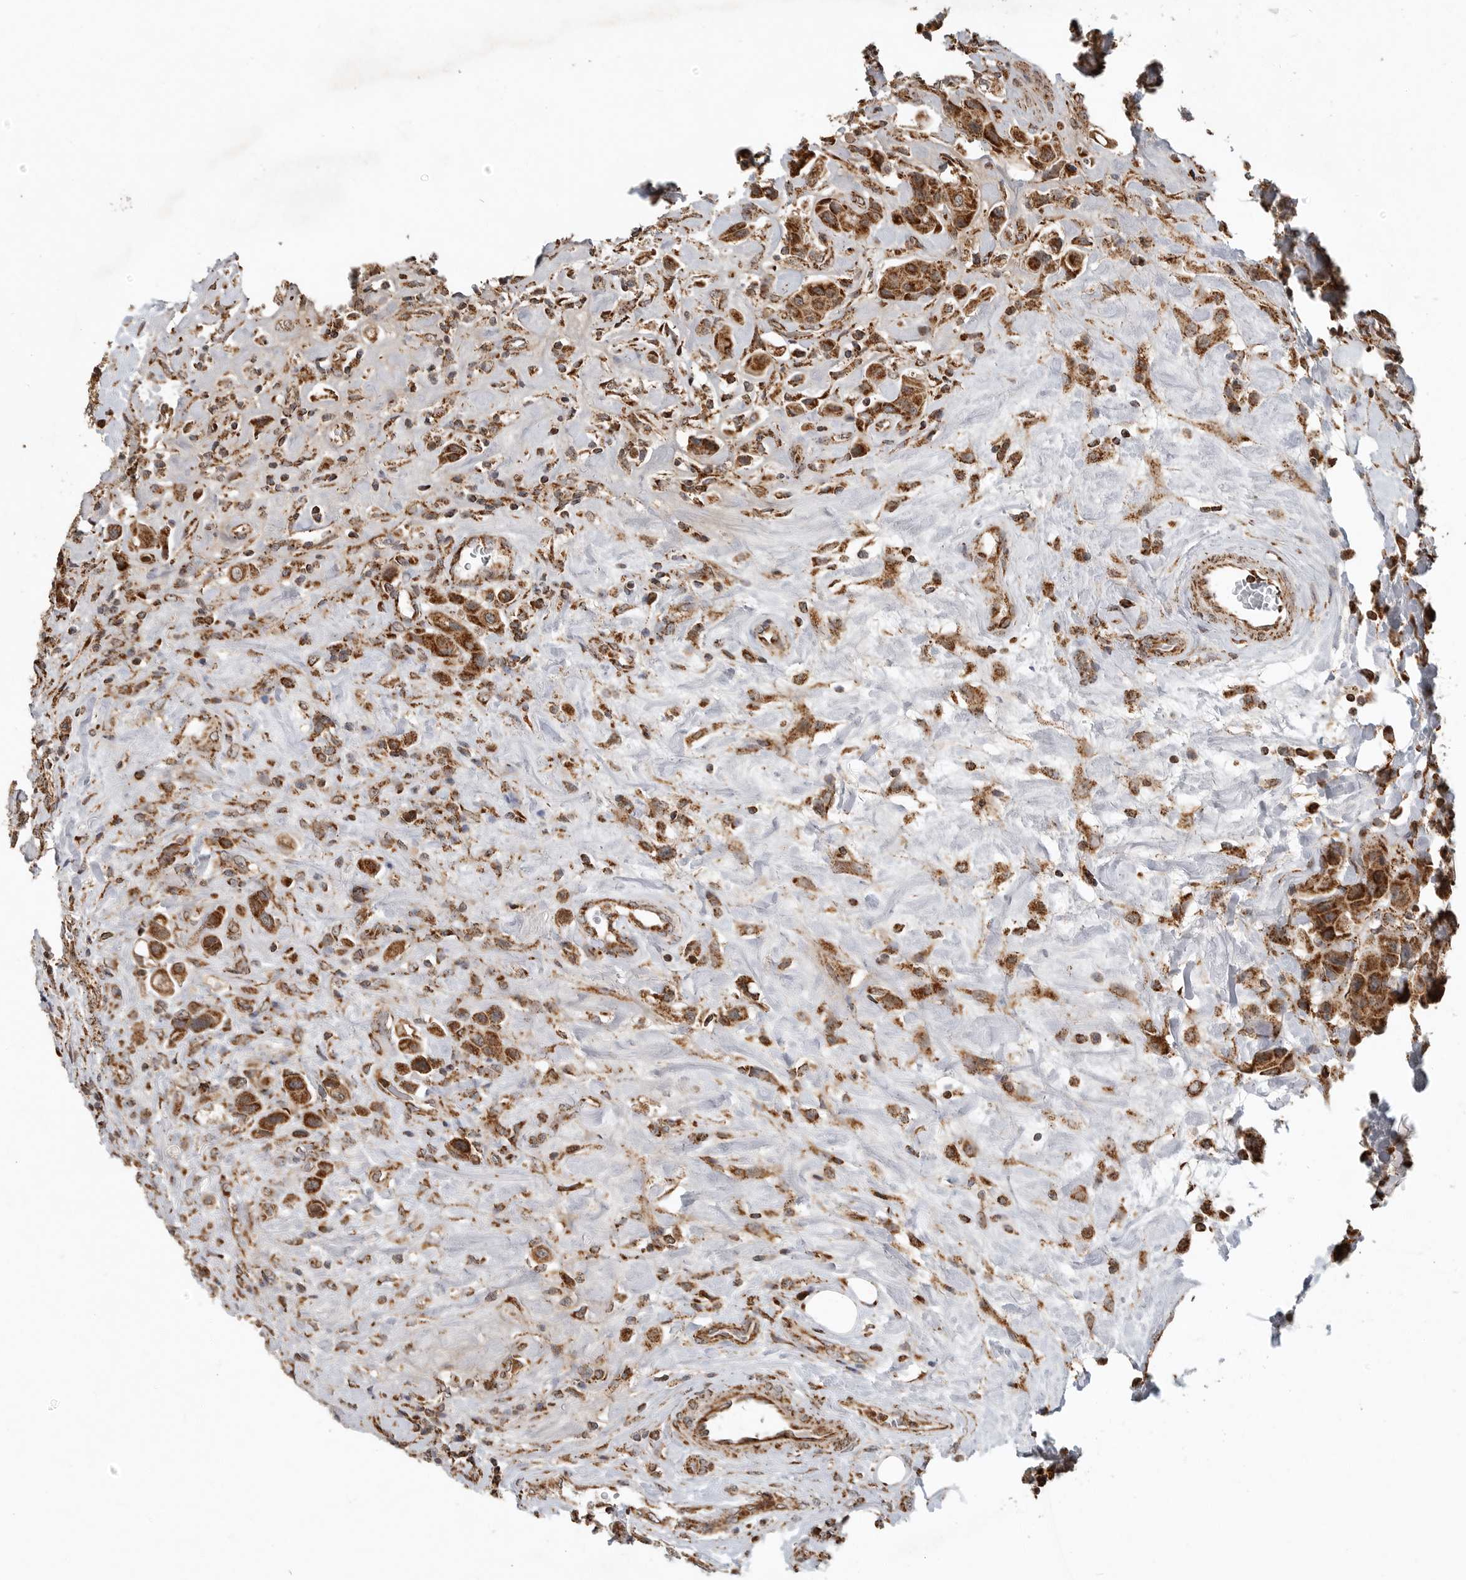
{"staining": {"intensity": "strong", "quantity": ">75%", "location": "cytoplasmic/membranous"}, "tissue": "urothelial cancer", "cell_type": "Tumor cells", "image_type": "cancer", "snomed": [{"axis": "morphology", "description": "Urothelial carcinoma, High grade"}, {"axis": "topography", "description": "Urinary bladder"}], "caption": "Immunohistochemistry (IHC) of urothelial cancer exhibits high levels of strong cytoplasmic/membranous staining in approximately >75% of tumor cells.", "gene": "GCNT2", "patient": {"sex": "male", "age": 50}}